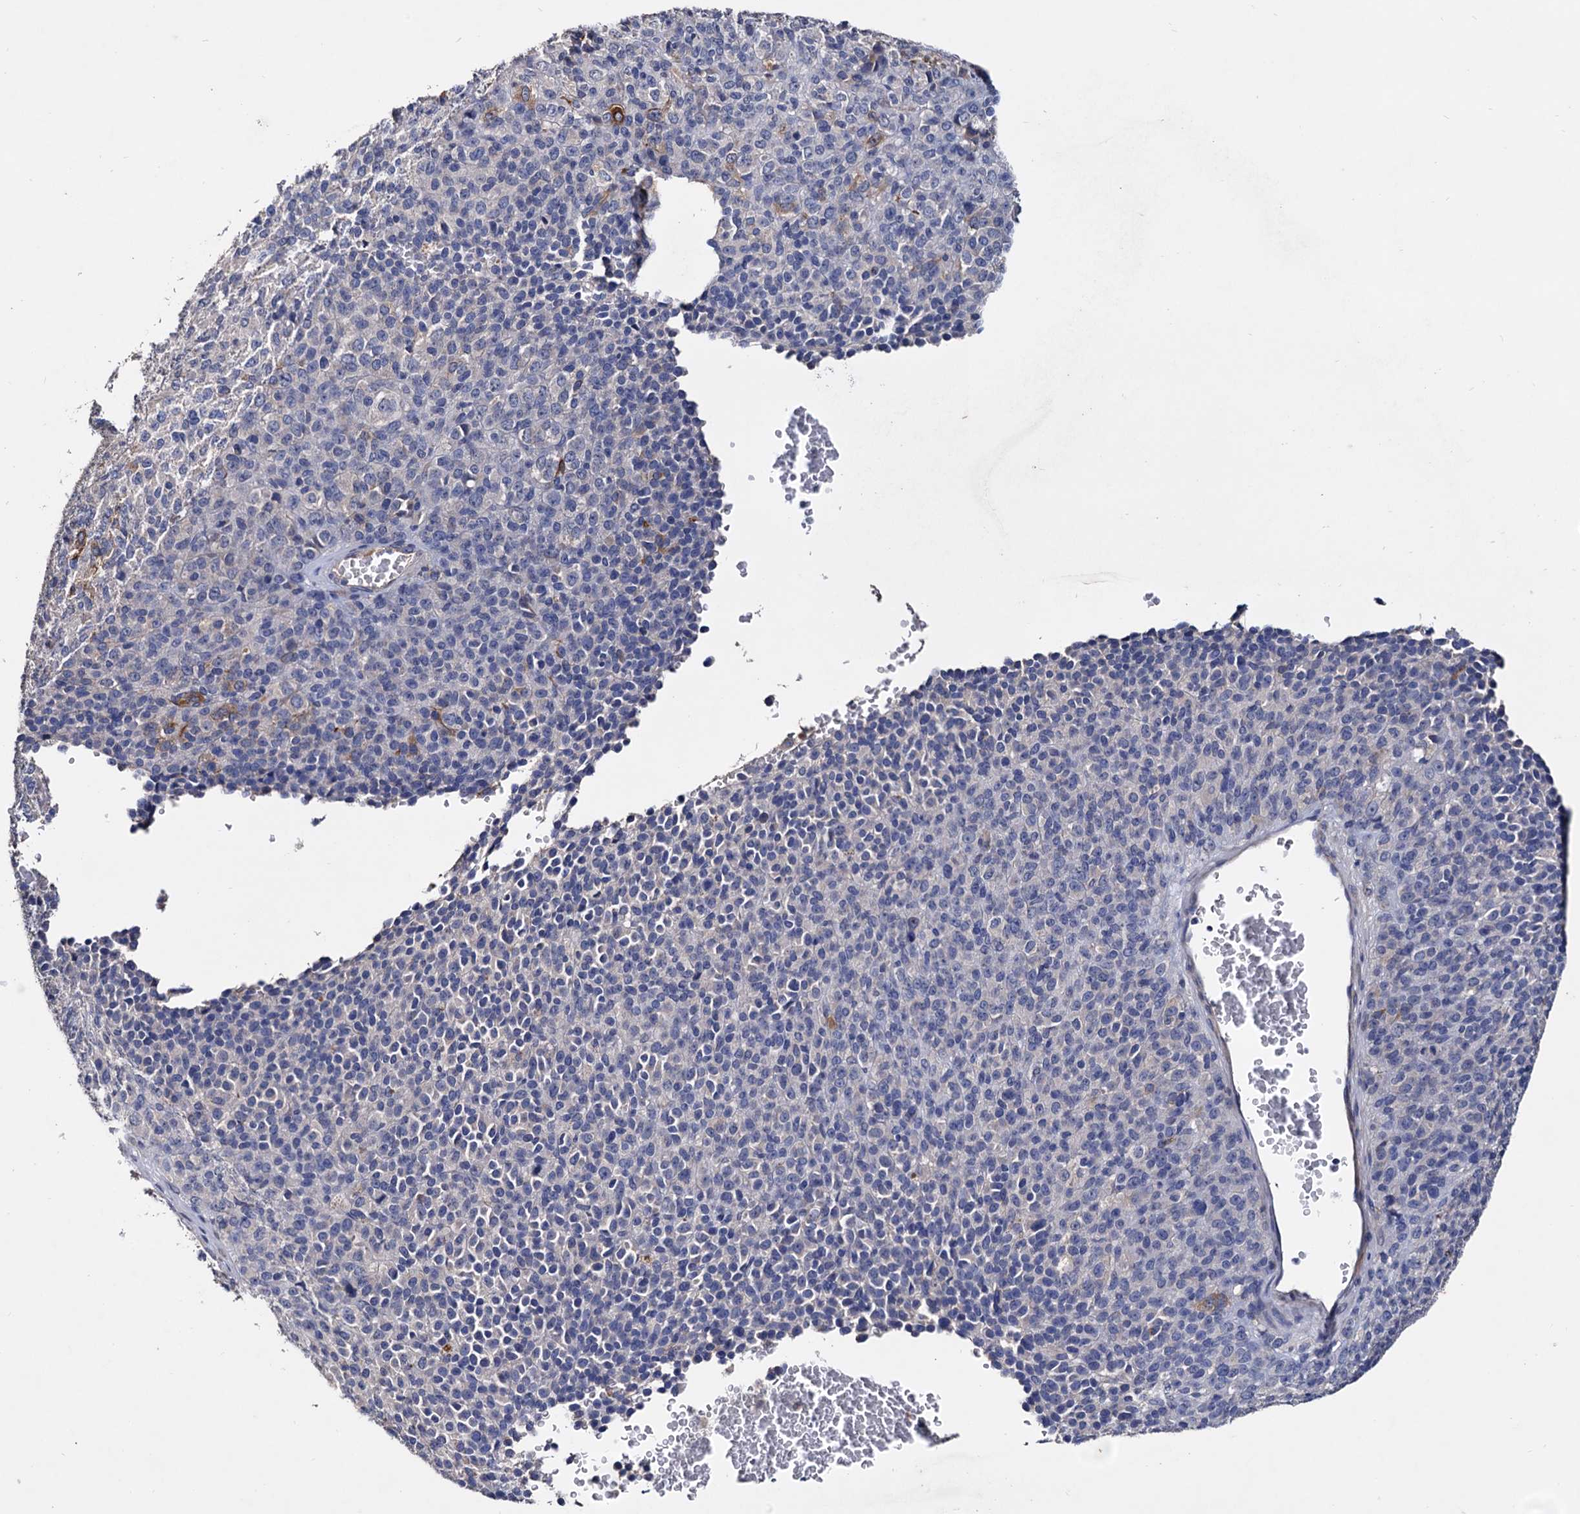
{"staining": {"intensity": "negative", "quantity": "none", "location": "none"}, "tissue": "melanoma", "cell_type": "Tumor cells", "image_type": "cancer", "snomed": [{"axis": "morphology", "description": "Malignant melanoma, Metastatic site"}, {"axis": "topography", "description": "Brain"}], "caption": "DAB immunohistochemical staining of melanoma displays no significant staining in tumor cells.", "gene": "NPAS4", "patient": {"sex": "female", "age": 56}}